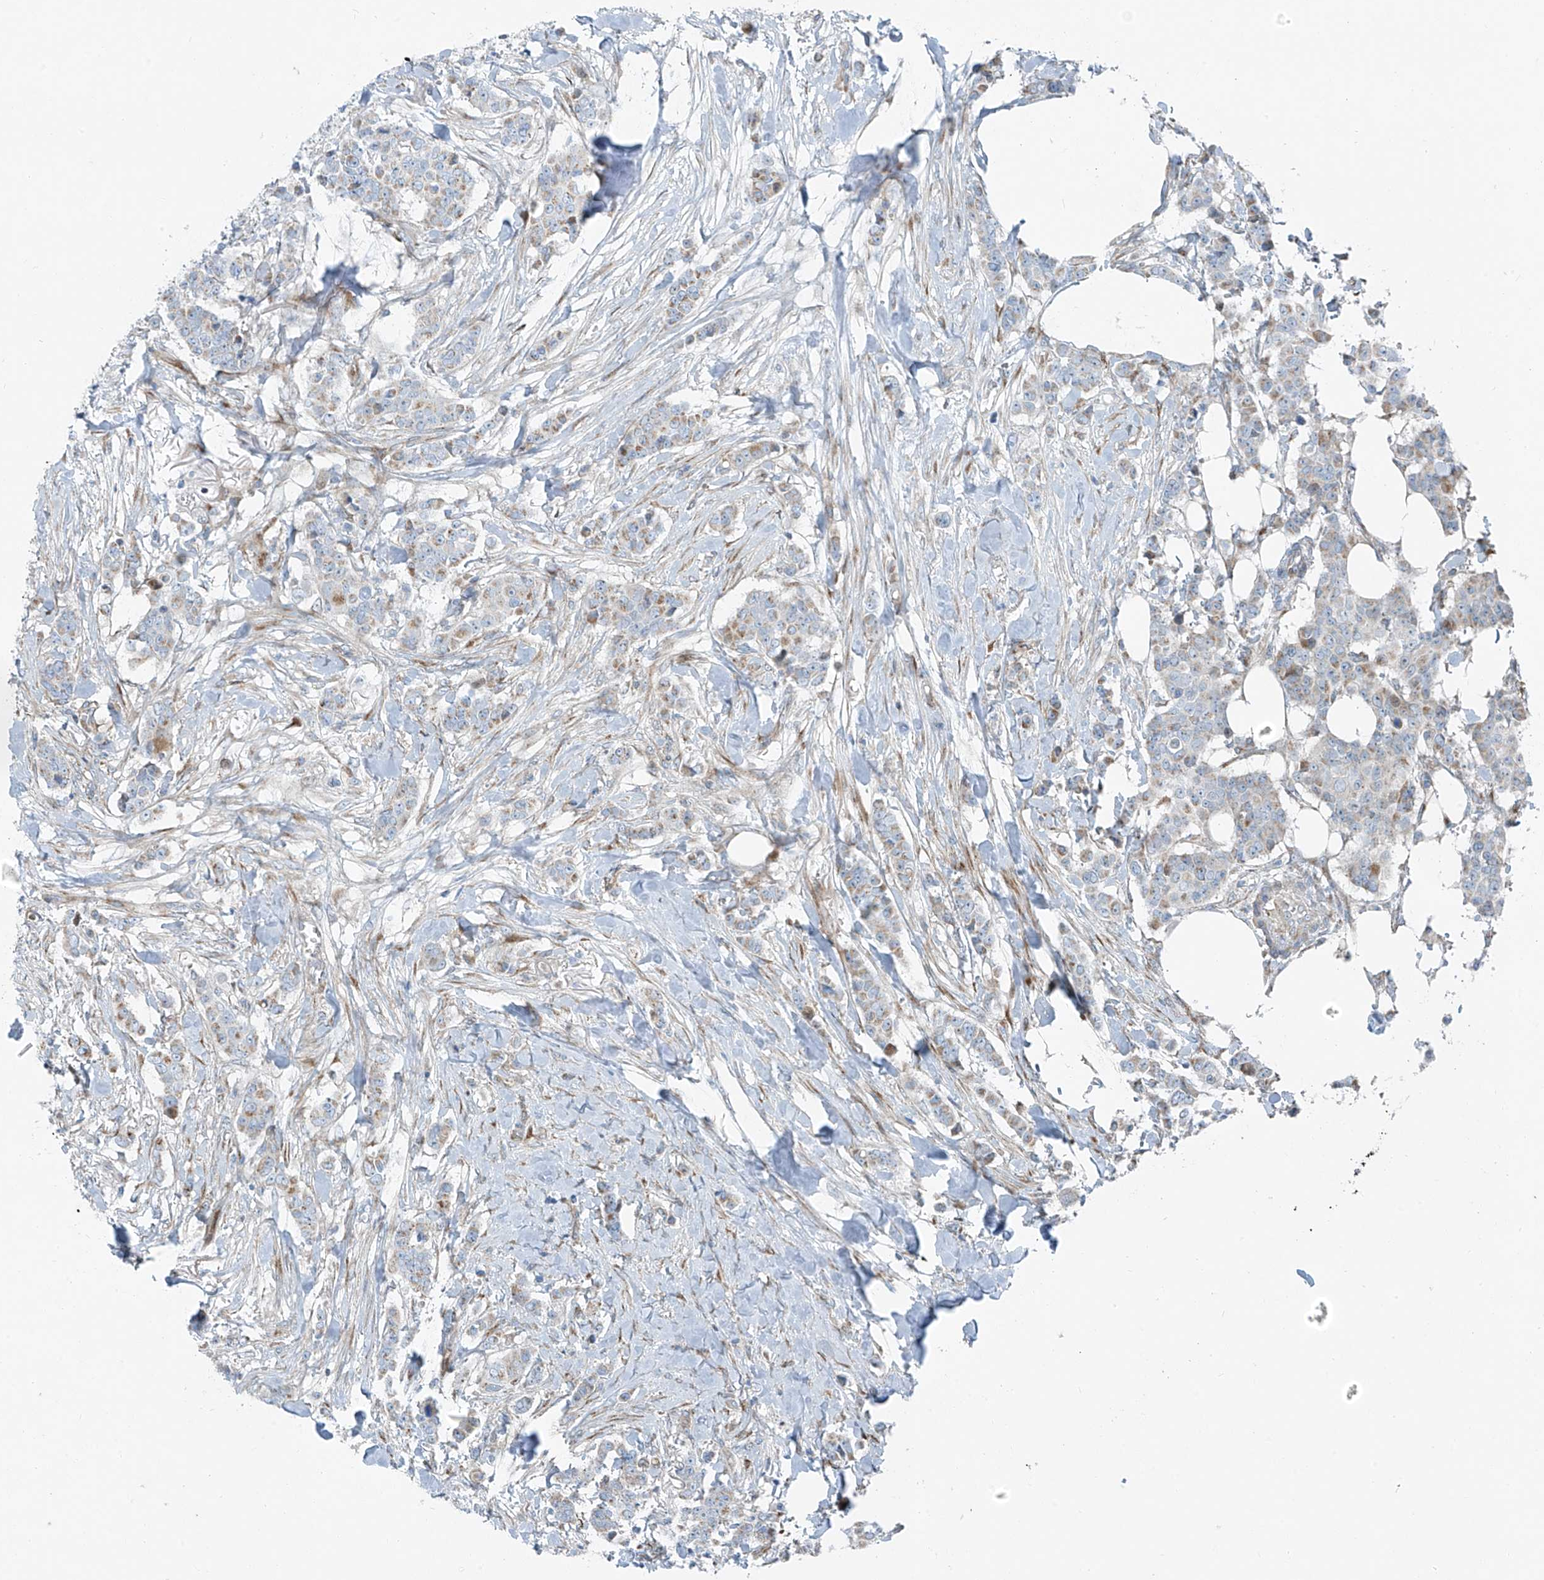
{"staining": {"intensity": "weak", "quantity": "25%-75%", "location": "cytoplasmic/membranous"}, "tissue": "breast cancer", "cell_type": "Tumor cells", "image_type": "cancer", "snomed": [{"axis": "morphology", "description": "Duct carcinoma"}, {"axis": "topography", "description": "Breast"}], "caption": "A brown stain highlights weak cytoplasmic/membranous expression of a protein in human breast cancer (invasive ductal carcinoma) tumor cells. (brown staining indicates protein expression, while blue staining denotes nuclei).", "gene": "HIC2", "patient": {"sex": "female", "age": 40}}